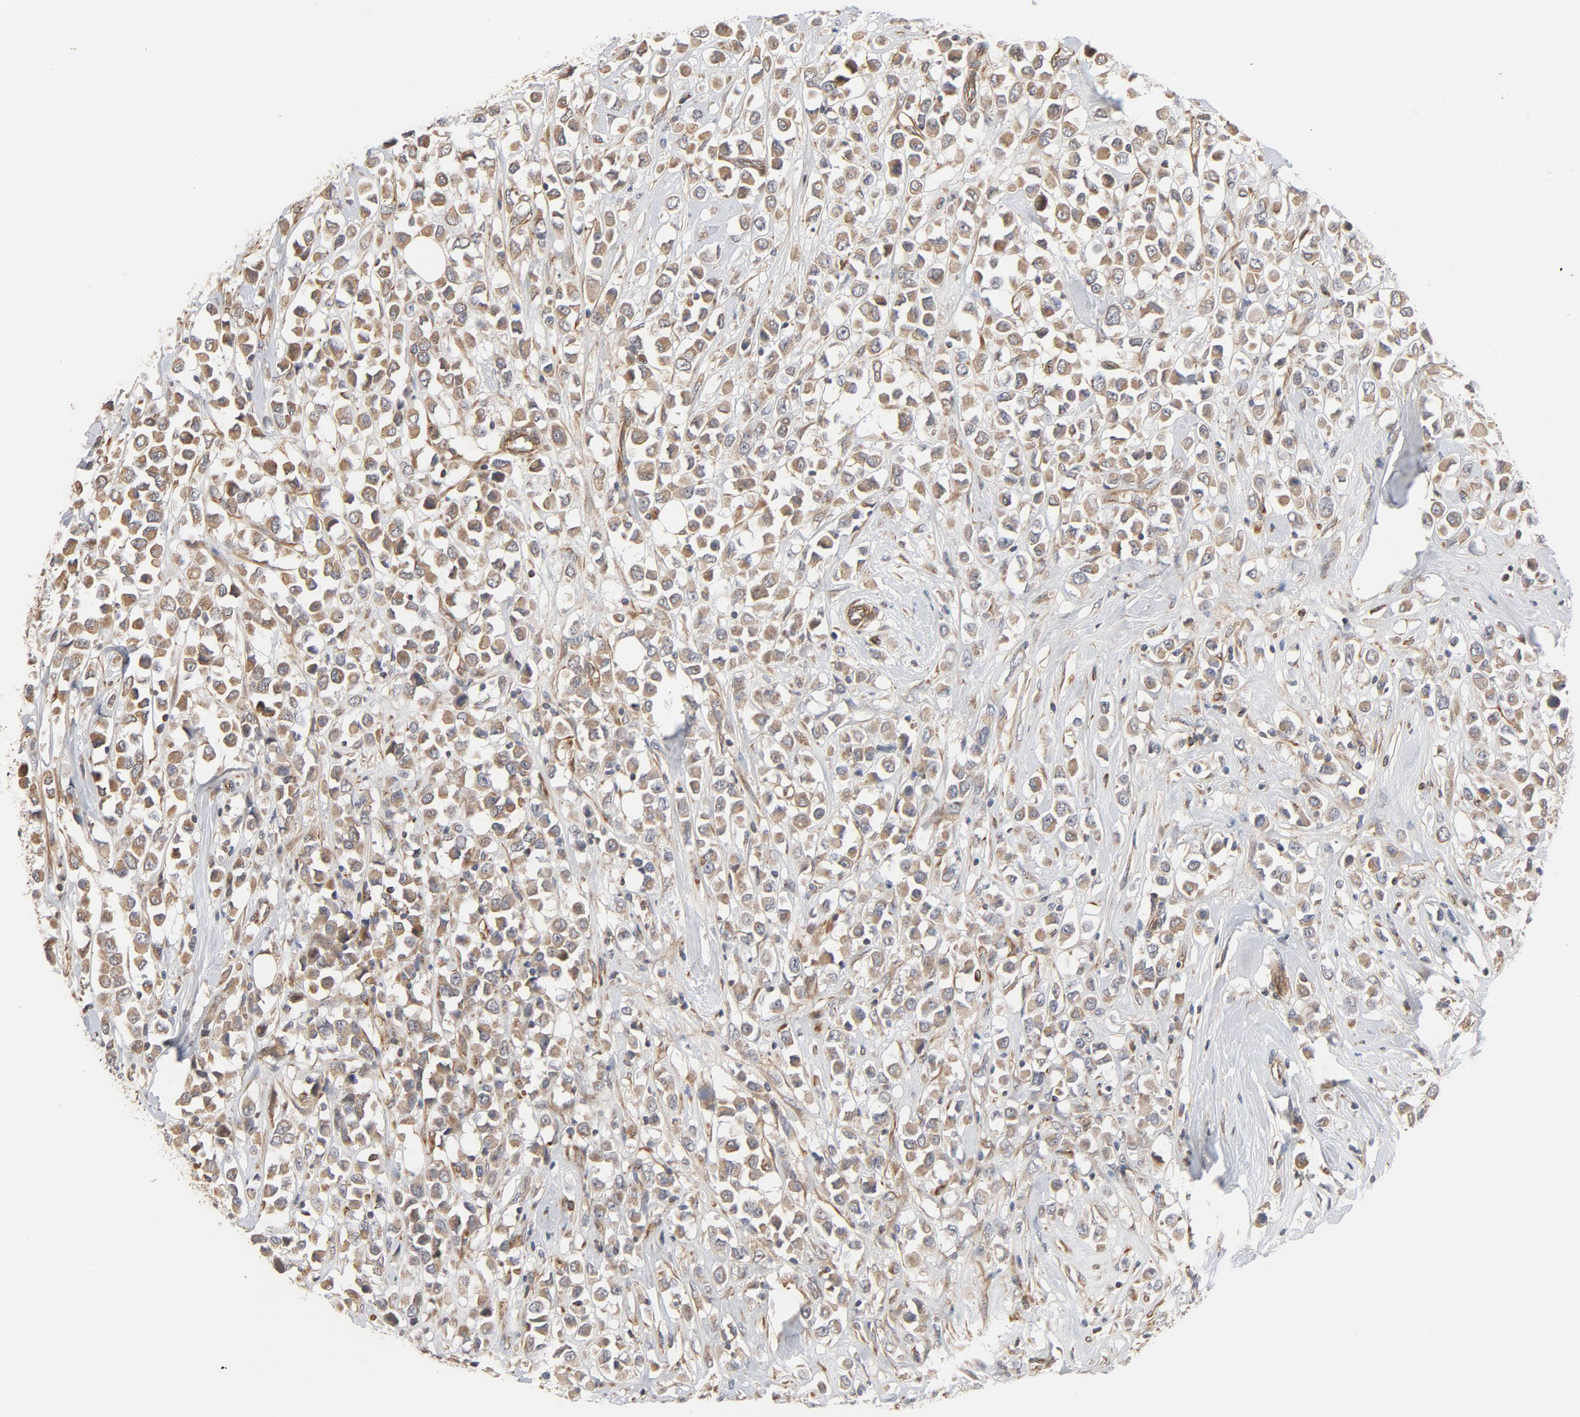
{"staining": {"intensity": "moderate", "quantity": ">75%", "location": "cytoplasmic/membranous"}, "tissue": "breast cancer", "cell_type": "Tumor cells", "image_type": "cancer", "snomed": [{"axis": "morphology", "description": "Duct carcinoma"}, {"axis": "topography", "description": "Breast"}], "caption": "Breast cancer stained with a protein marker displays moderate staining in tumor cells.", "gene": "TRIOBP", "patient": {"sex": "female", "age": 61}}